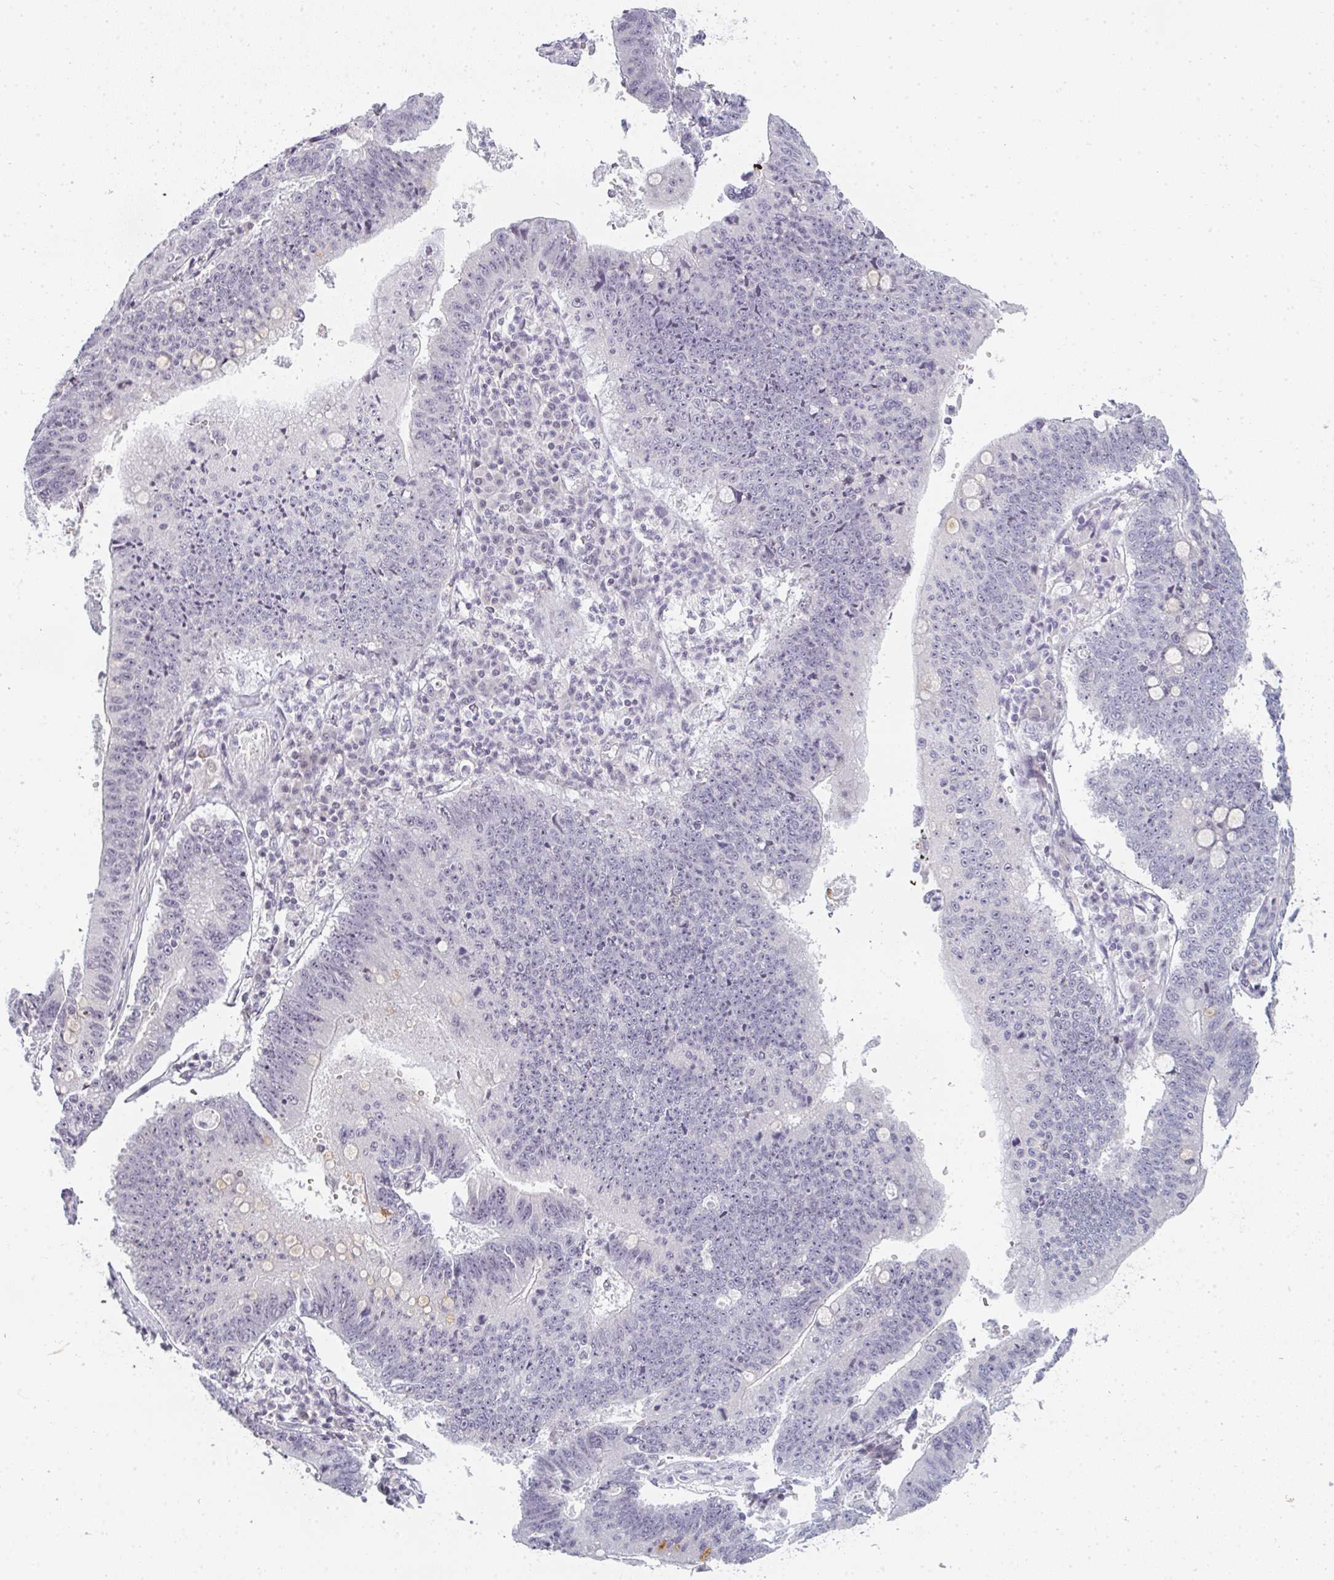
{"staining": {"intensity": "negative", "quantity": "none", "location": "none"}, "tissue": "stomach cancer", "cell_type": "Tumor cells", "image_type": "cancer", "snomed": [{"axis": "morphology", "description": "Adenocarcinoma, NOS"}, {"axis": "topography", "description": "Stomach"}], "caption": "Tumor cells show no significant protein expression in stomach cancer.", "gene": "RBBP6", "patient": {"sex": "male", "age": 59}}